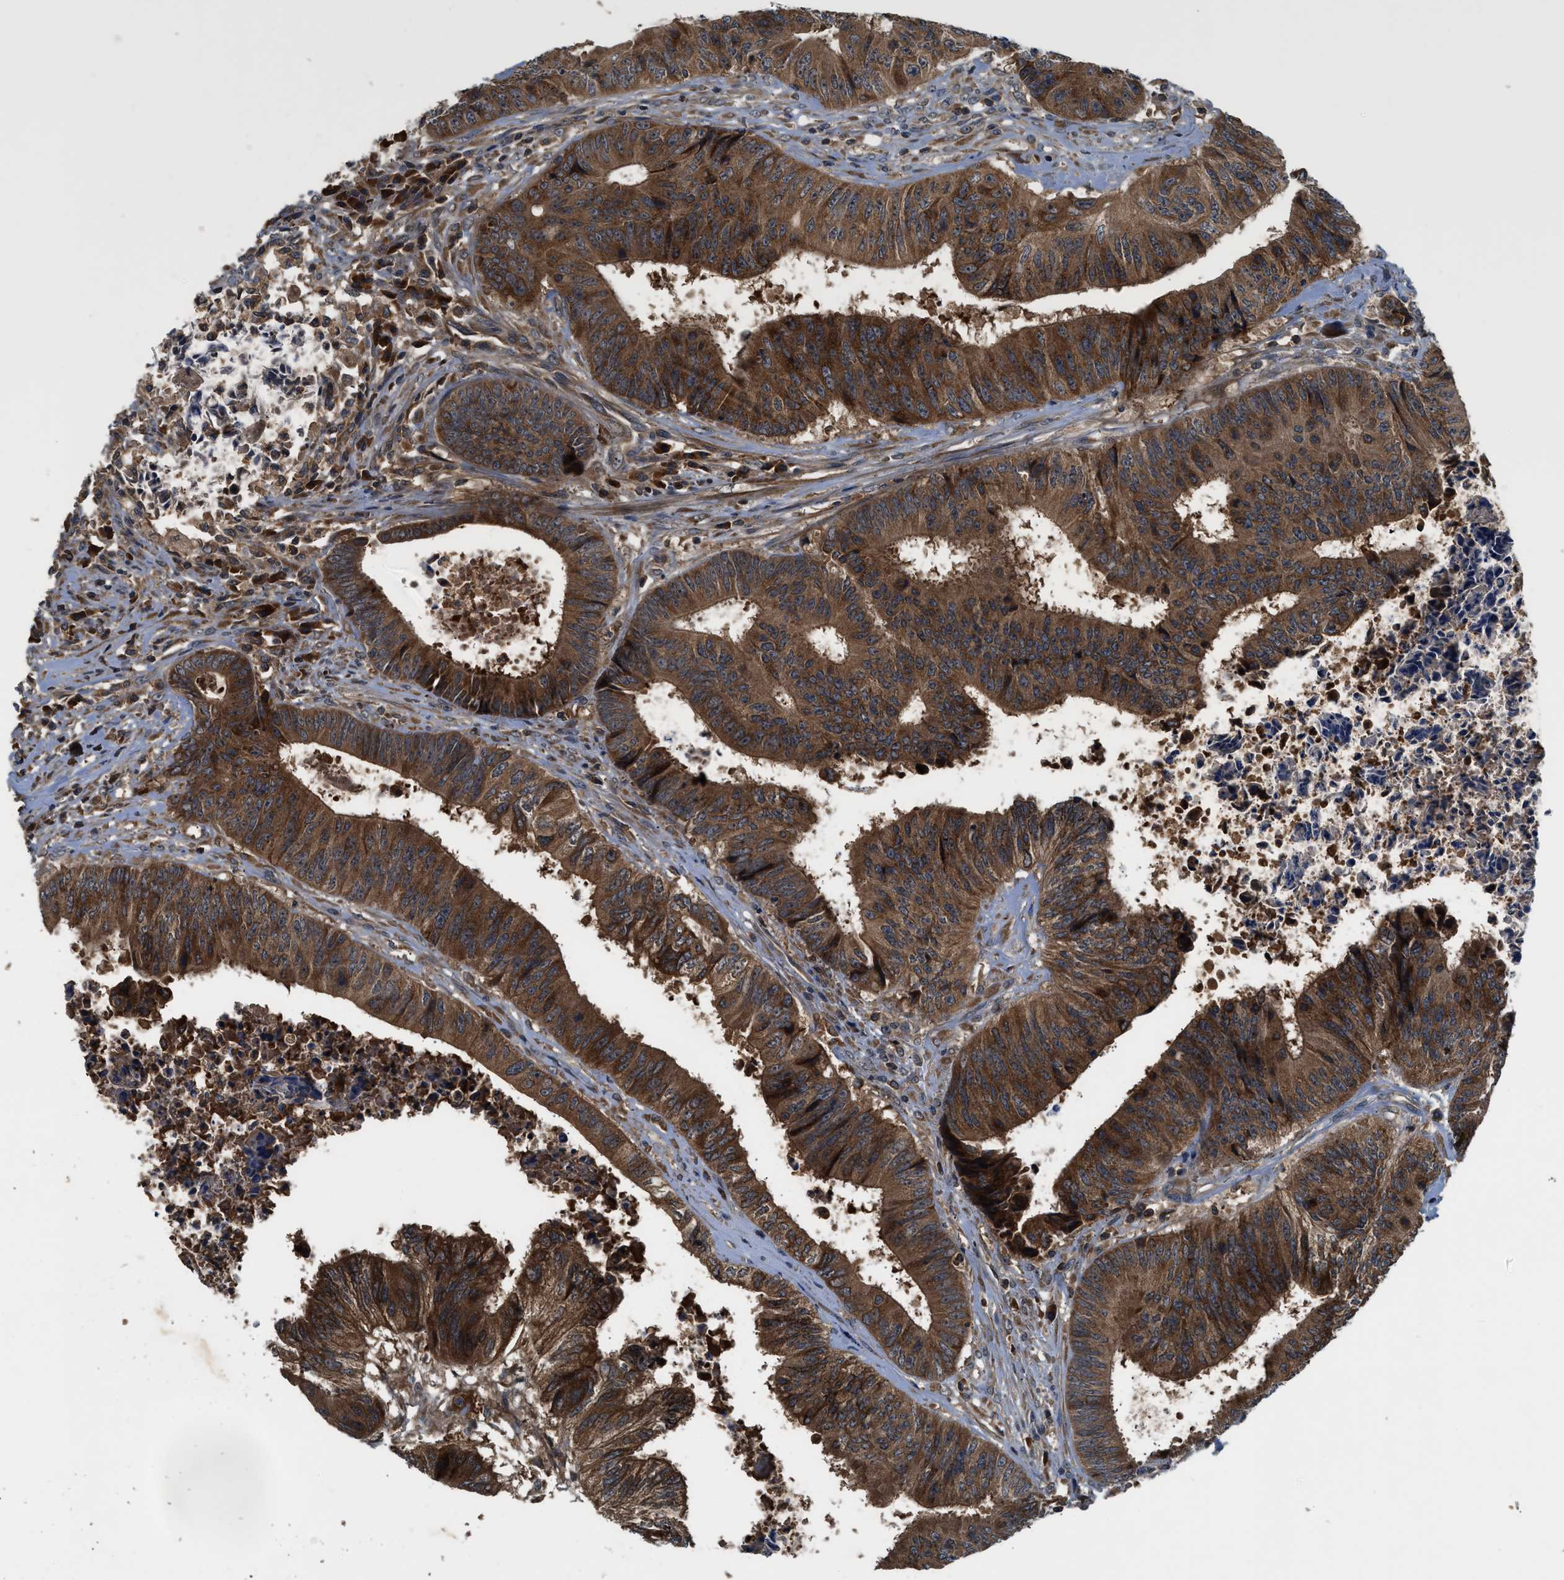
{"staining": {"intensity": "strong", "quantity": ">75%", "location": "cytoplasmic/membranous"}, "tissue": "colorectal cancer", "cell_type": "Tumor cells", "image_type": "cancer", "snomed": [{"axis": "morphology", "description": "Adenocarcinoma, NOS"}, {"axis": "topography", "description": "Rectum"}], "caption": "This is an image of IHC staining of colorectal cancer, which shows strong positivity in the cytoplasmic/membranous of tumor cells.", "gene": "PAFAH2", "patient": {"sex": "male", "age": 84}}